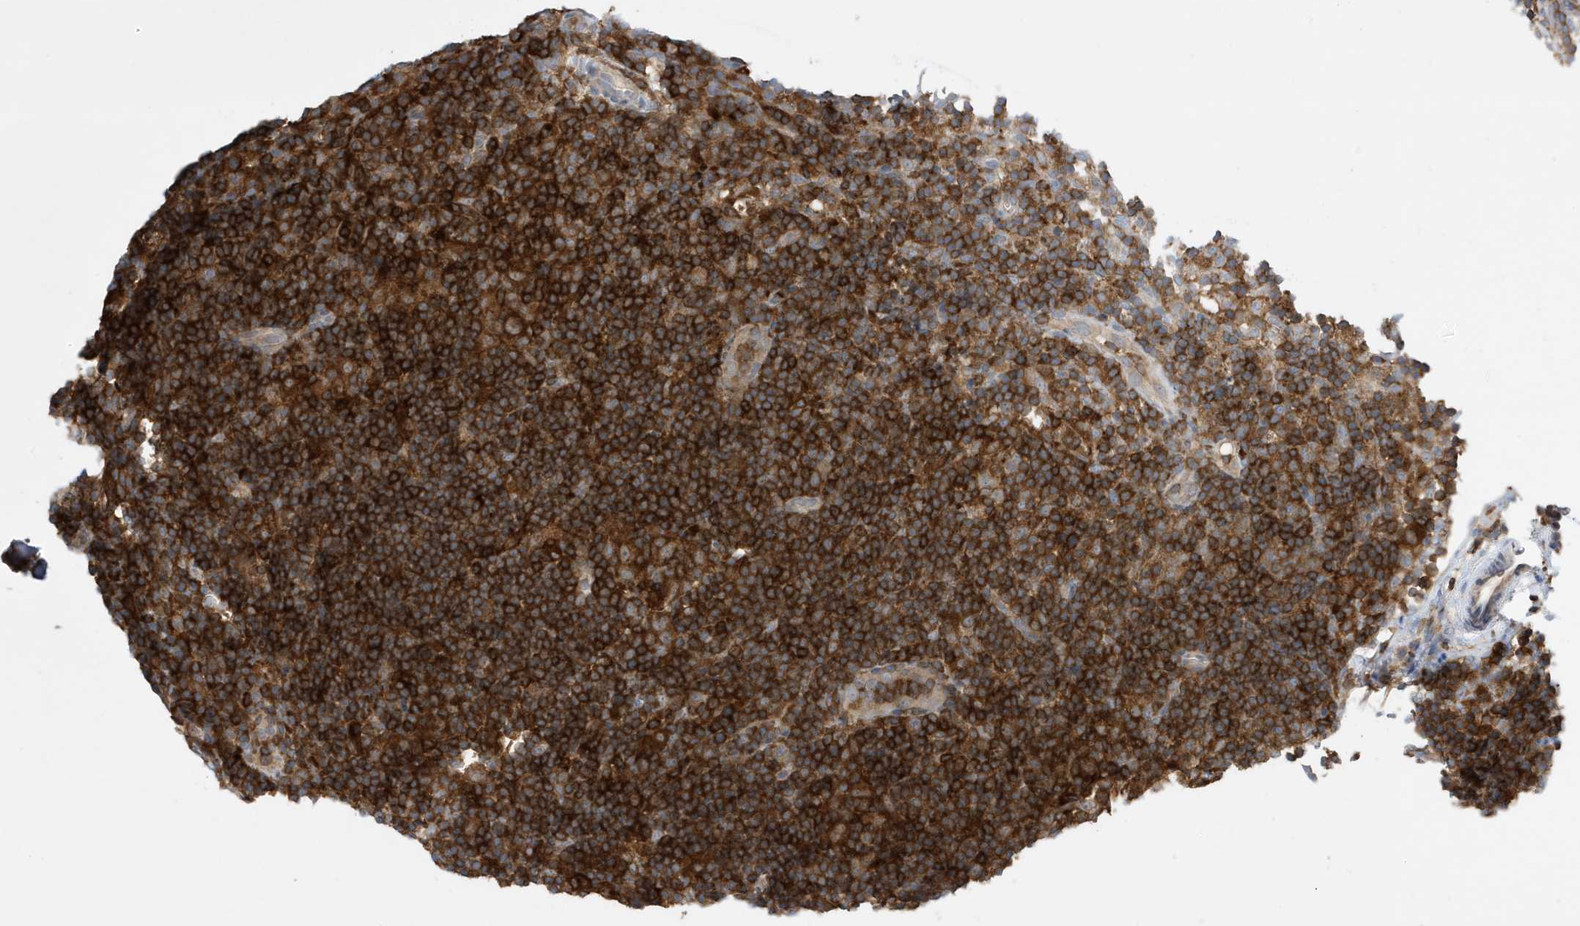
{"staining": {"intensity": "weak", "quantity": "25%-75%", "location": "cytoplasmic/membranous"}, "tissue": "lymphoma", "cell_type": "Tumor cells", "image_type": "cancer", "snomed": [{"axis": "morphology", "description": "Hodgkin's disease, NOS"}, {"axis": "topography", "description": "Lymph node"}], "caption": "A low amount of weak cytoplasmic/membranous positivity is identified in approximately 25%-75% of tumor cells in lymphoma tissue.", "gene": "NSUN3", "patient": {"sex": "female", "age": 57}}